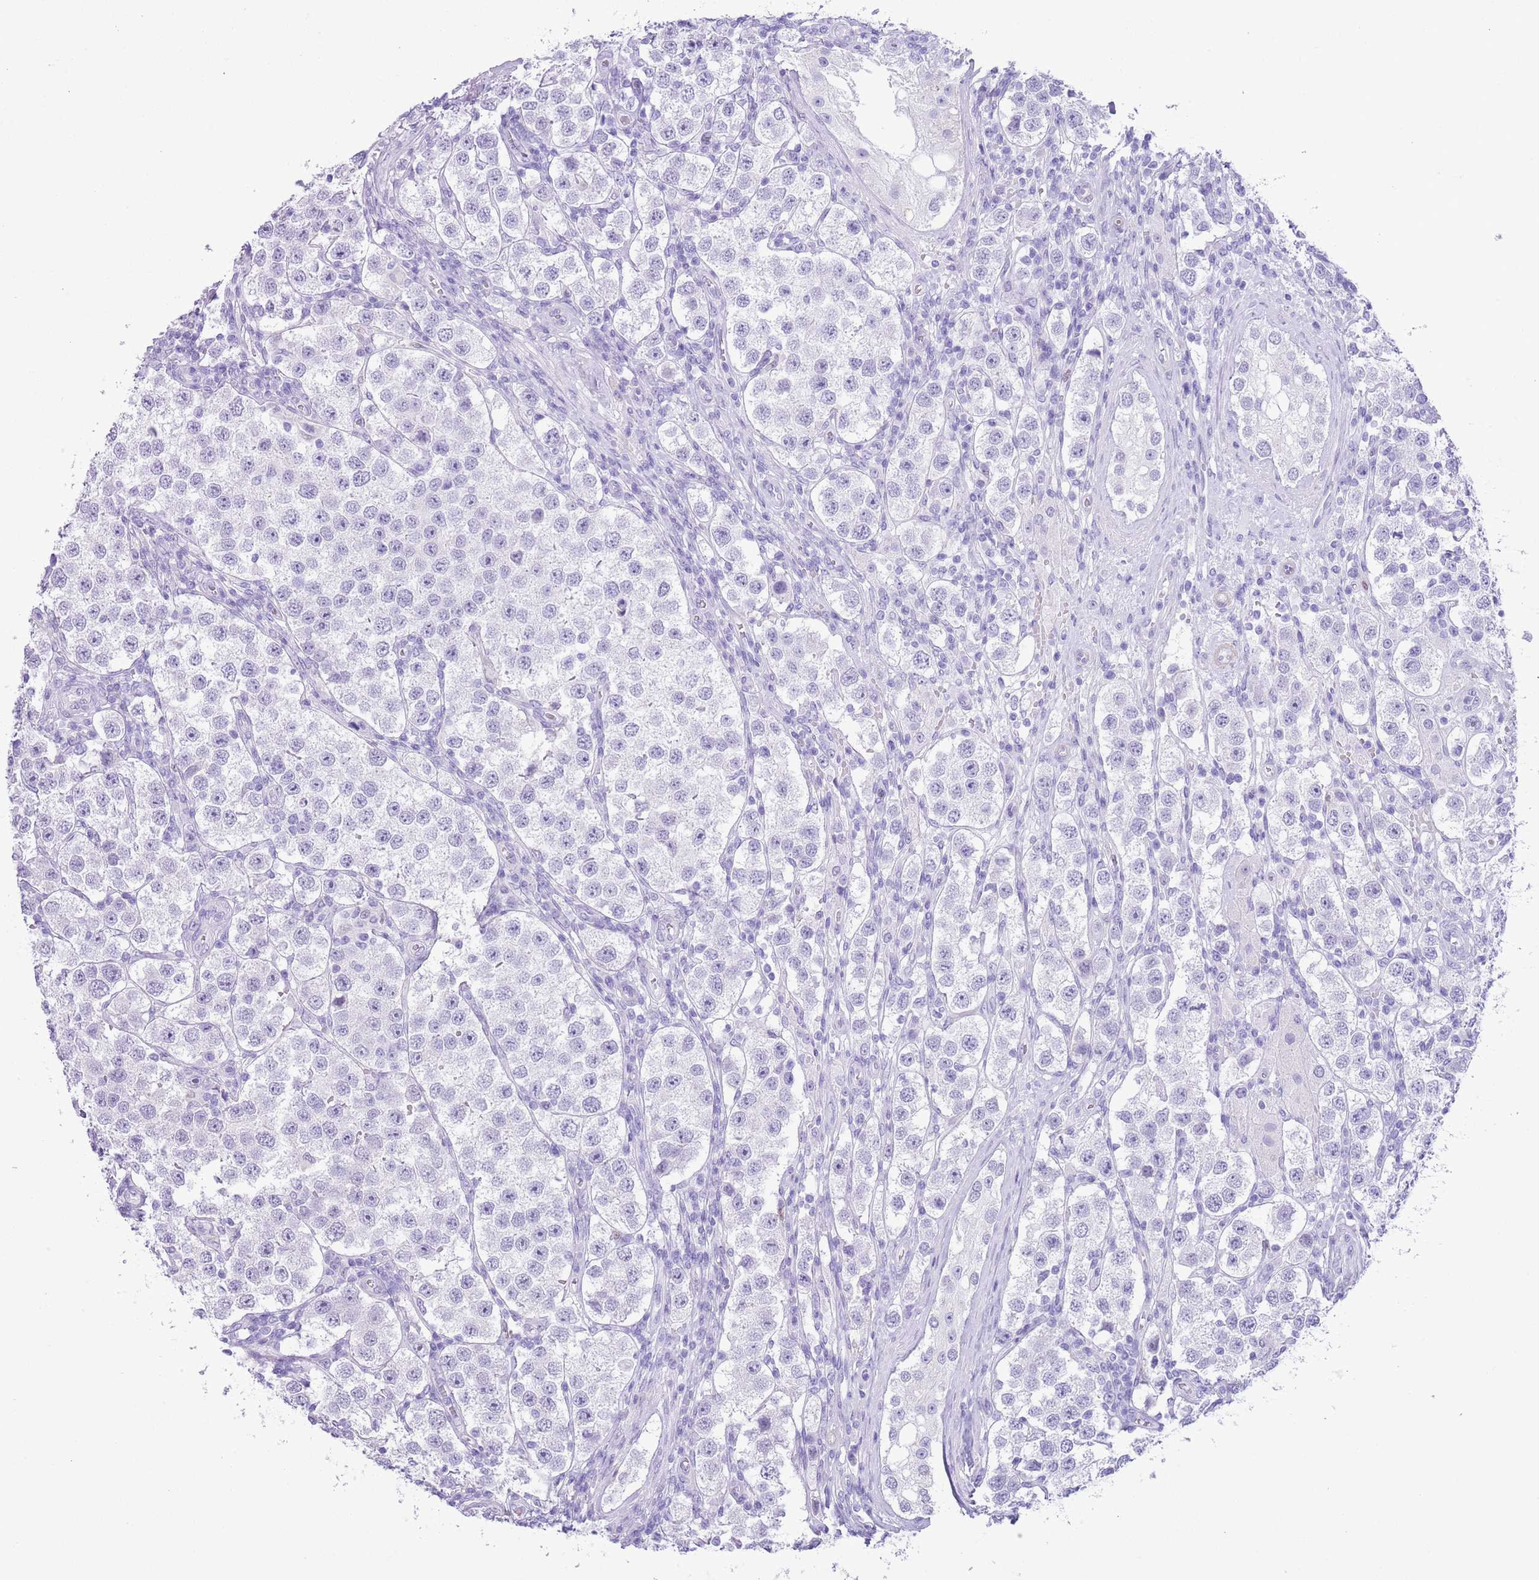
{"staining": {"intensity": "negative", "quantity": "none", "location": "none"}, "tissue": "testis cancer", "cell_type": "Tumor cells", "image_type": "cancer", "snomed": [{"axis": "morphology", "description": "Seminoma, NOS"}, {"axis": "topography", "description": "Testis"}], "caption": "Image shows no protein staining in tumor cells of testis cancer (seminoma) tissue.", "gene": "SLC7A14", "patient": {"sex": "male", "age": 37}}